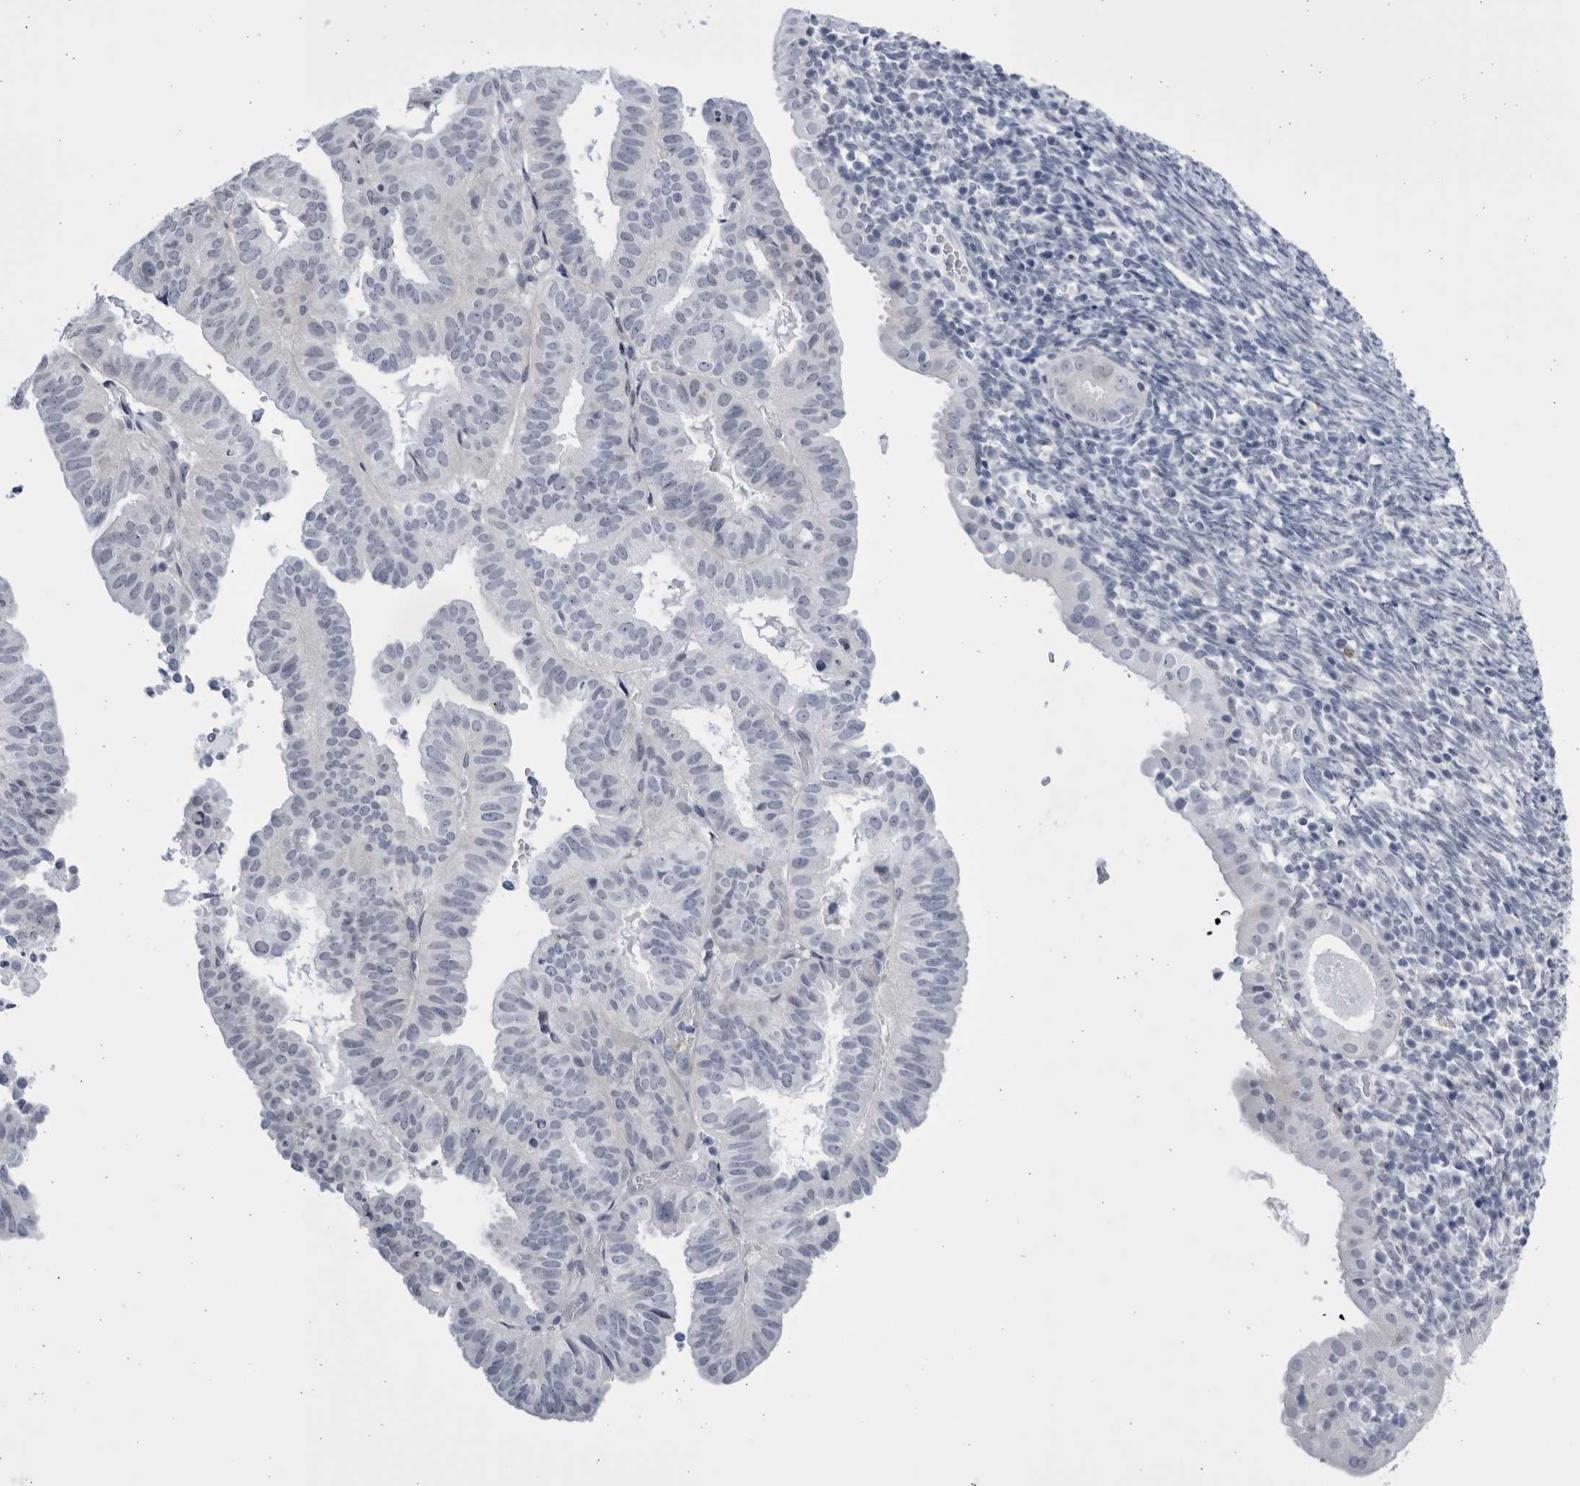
{"staining": {"intensity": "negative", "quantity": "none", "location": "none"}, "tissue": "endometrial cancer", "cell_type": "Tumor cells", "image_type": "cancer", "snomed": [{"axis": "morphology", "description": "Adenocarcinoma, NOS"}, {"axis": "topography", "description": "Uterus"}], "caption": "The image demonstrates no significant expression in tumor cells of endometrial cancer (adenocarcinoma).", "gene": "CCDC181", "patient": {"sex": "female", "age": 77}}